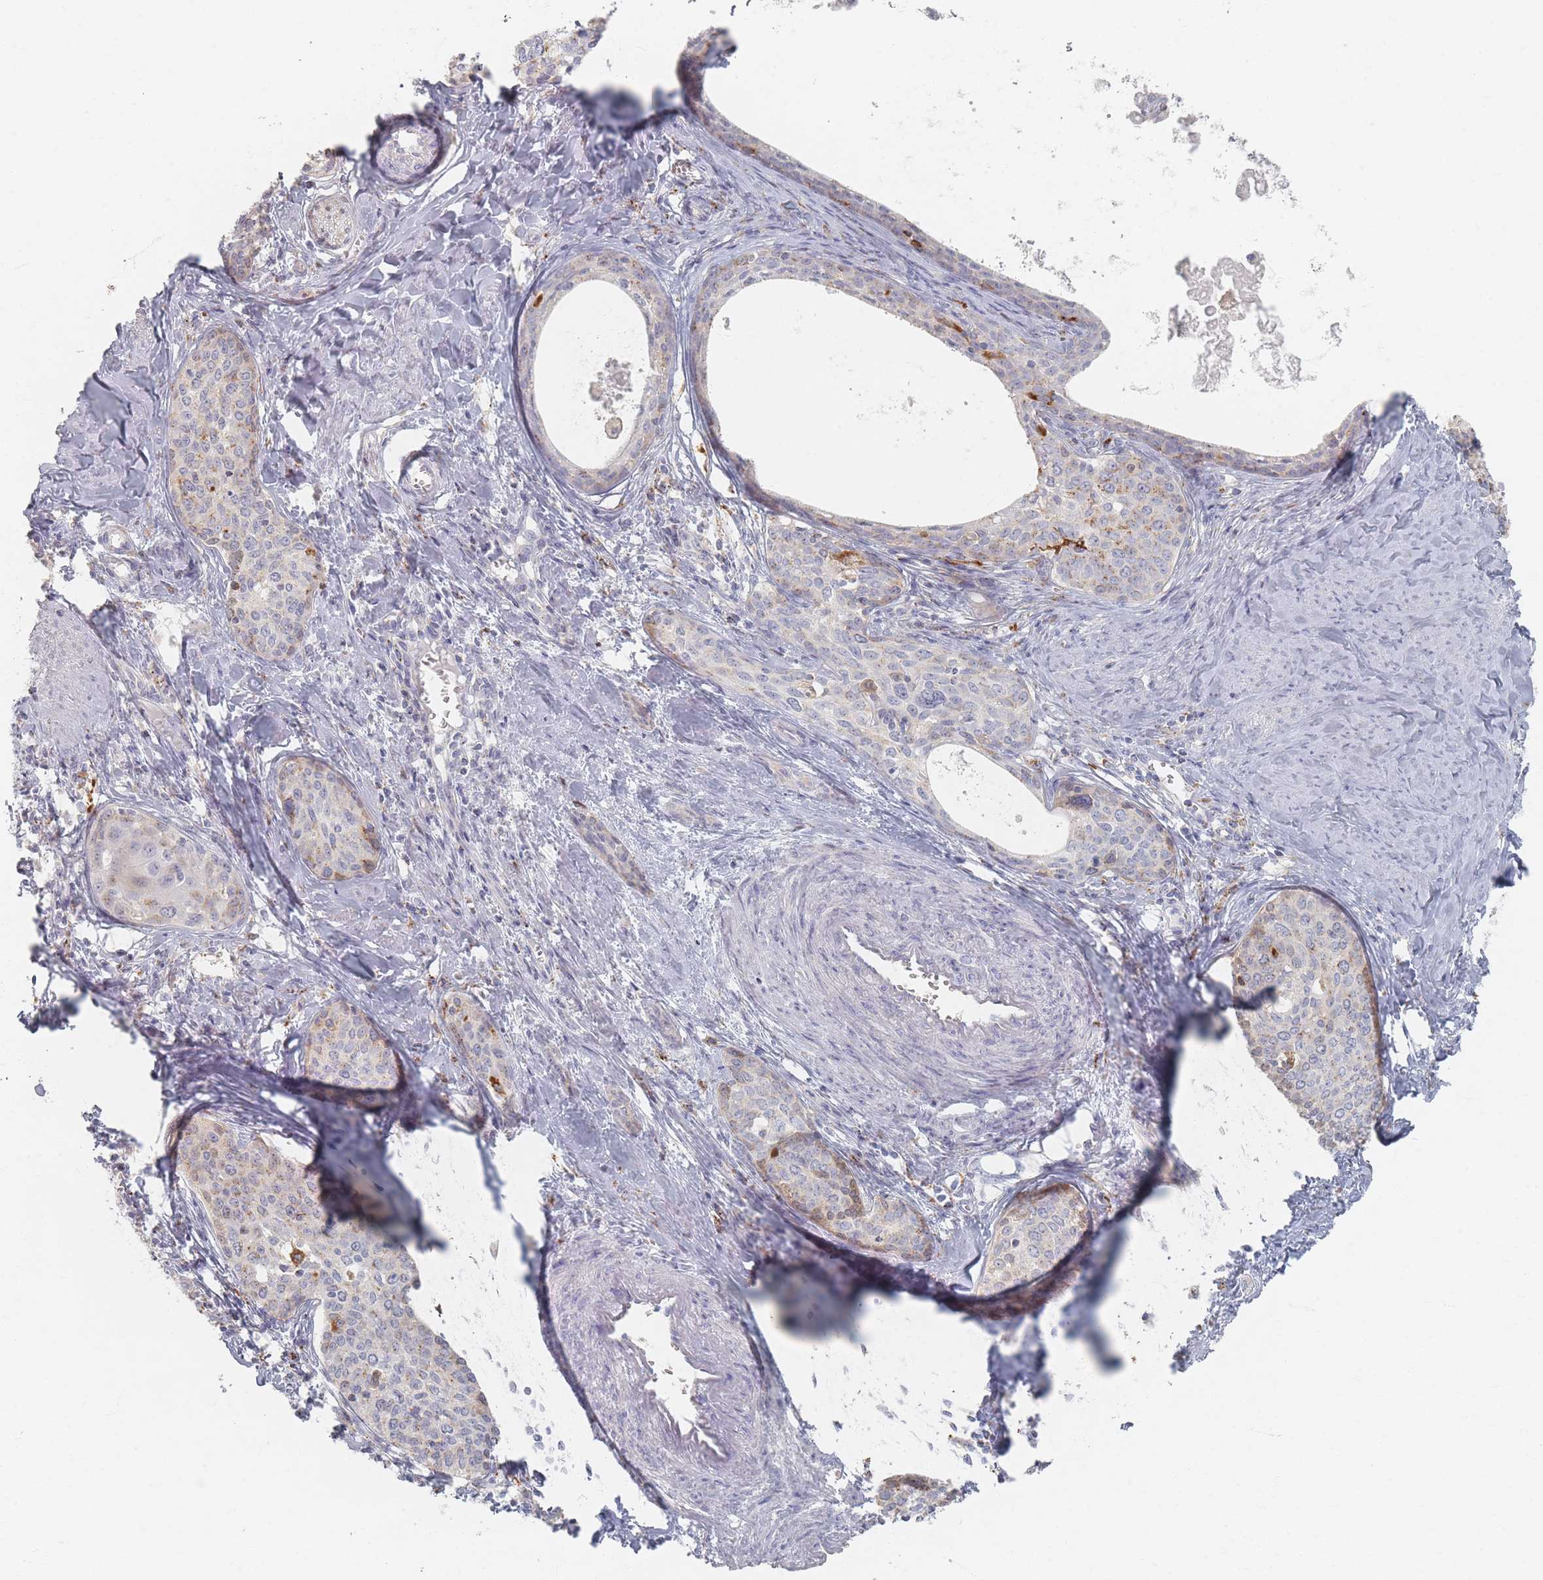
{"staining": {"intensity": "moderate", "quantity": "<25%", "location": "cytoplasmic/membranous"}, "tissue": "cervical cancer", "cell_type": "Tumor cells", "image_type": "cancer", "snomed": [{"axis": "morphology", "description": "Squamous cell carcinoma, NOS"}, {"axis": "morphology", "description": "Adenocarcinoma, NOS"}, {"axis": "topography", "description": "Cervix"}], "caption": "This is an image of immunohistochemistry (IHC) staining of adenocarcinoma (cervical), which shows moderate staining in the cytoplasmic/membranous of tumor cells.", "gene": "SLC2A11", "patient": {"sex": "female", "age": 52}}